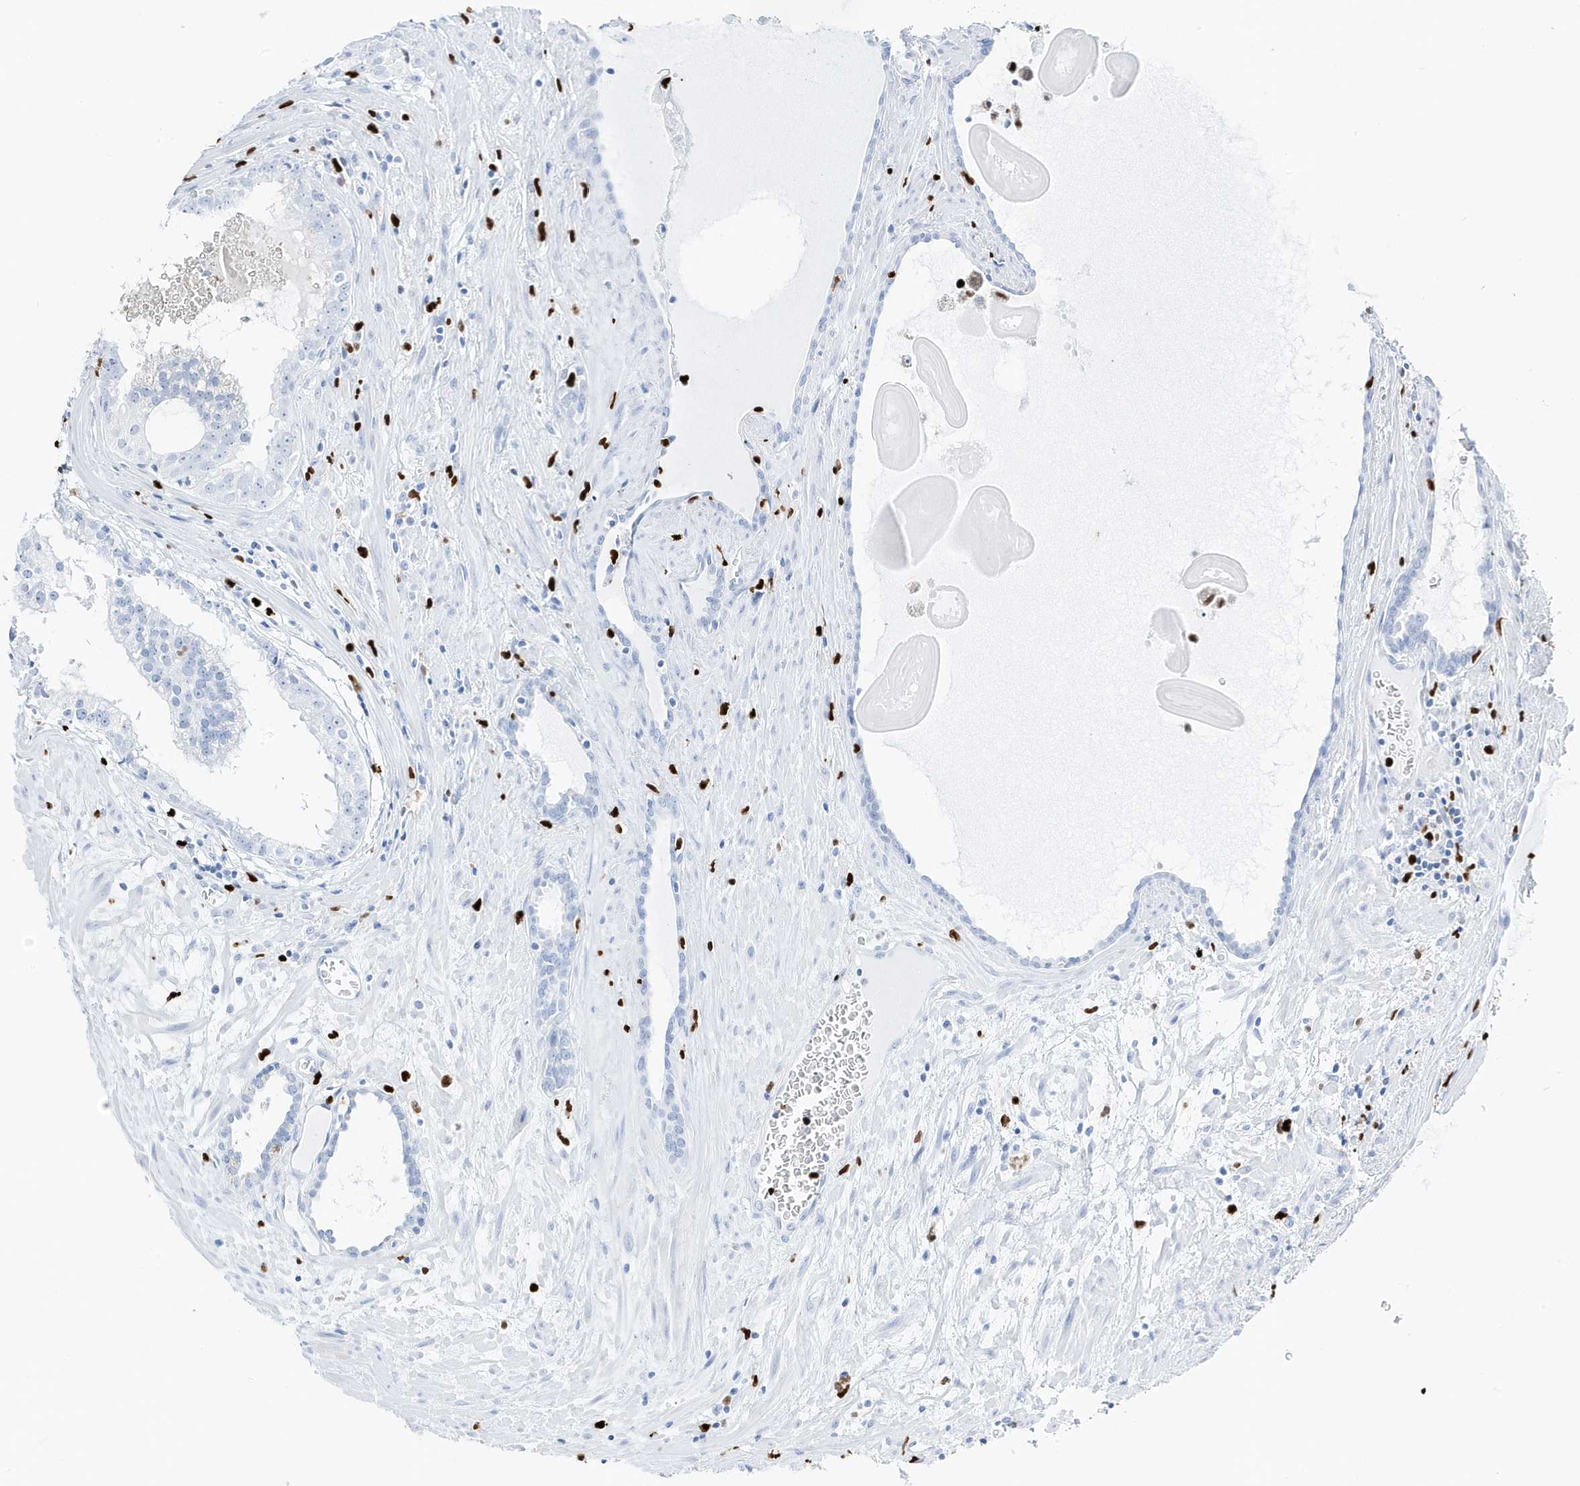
{"staining": {"intensity": "negative", "quantity": "none", "location": "none"}, "tissue": "prostate cancer", "cell_type": "Tumor cells", "image_type": "cancer", "snomed": [{"axis": "morphology", "description": "Adenocarcinoma, High grade"}, {"axis": "topography", "description": "Prostate"}], "caption": "Protein analysis of prostate cancer demonstrates no significant staining in tumor cells.", "gene": "MNDA", "patient": {"sex": "male", "age": 68}}